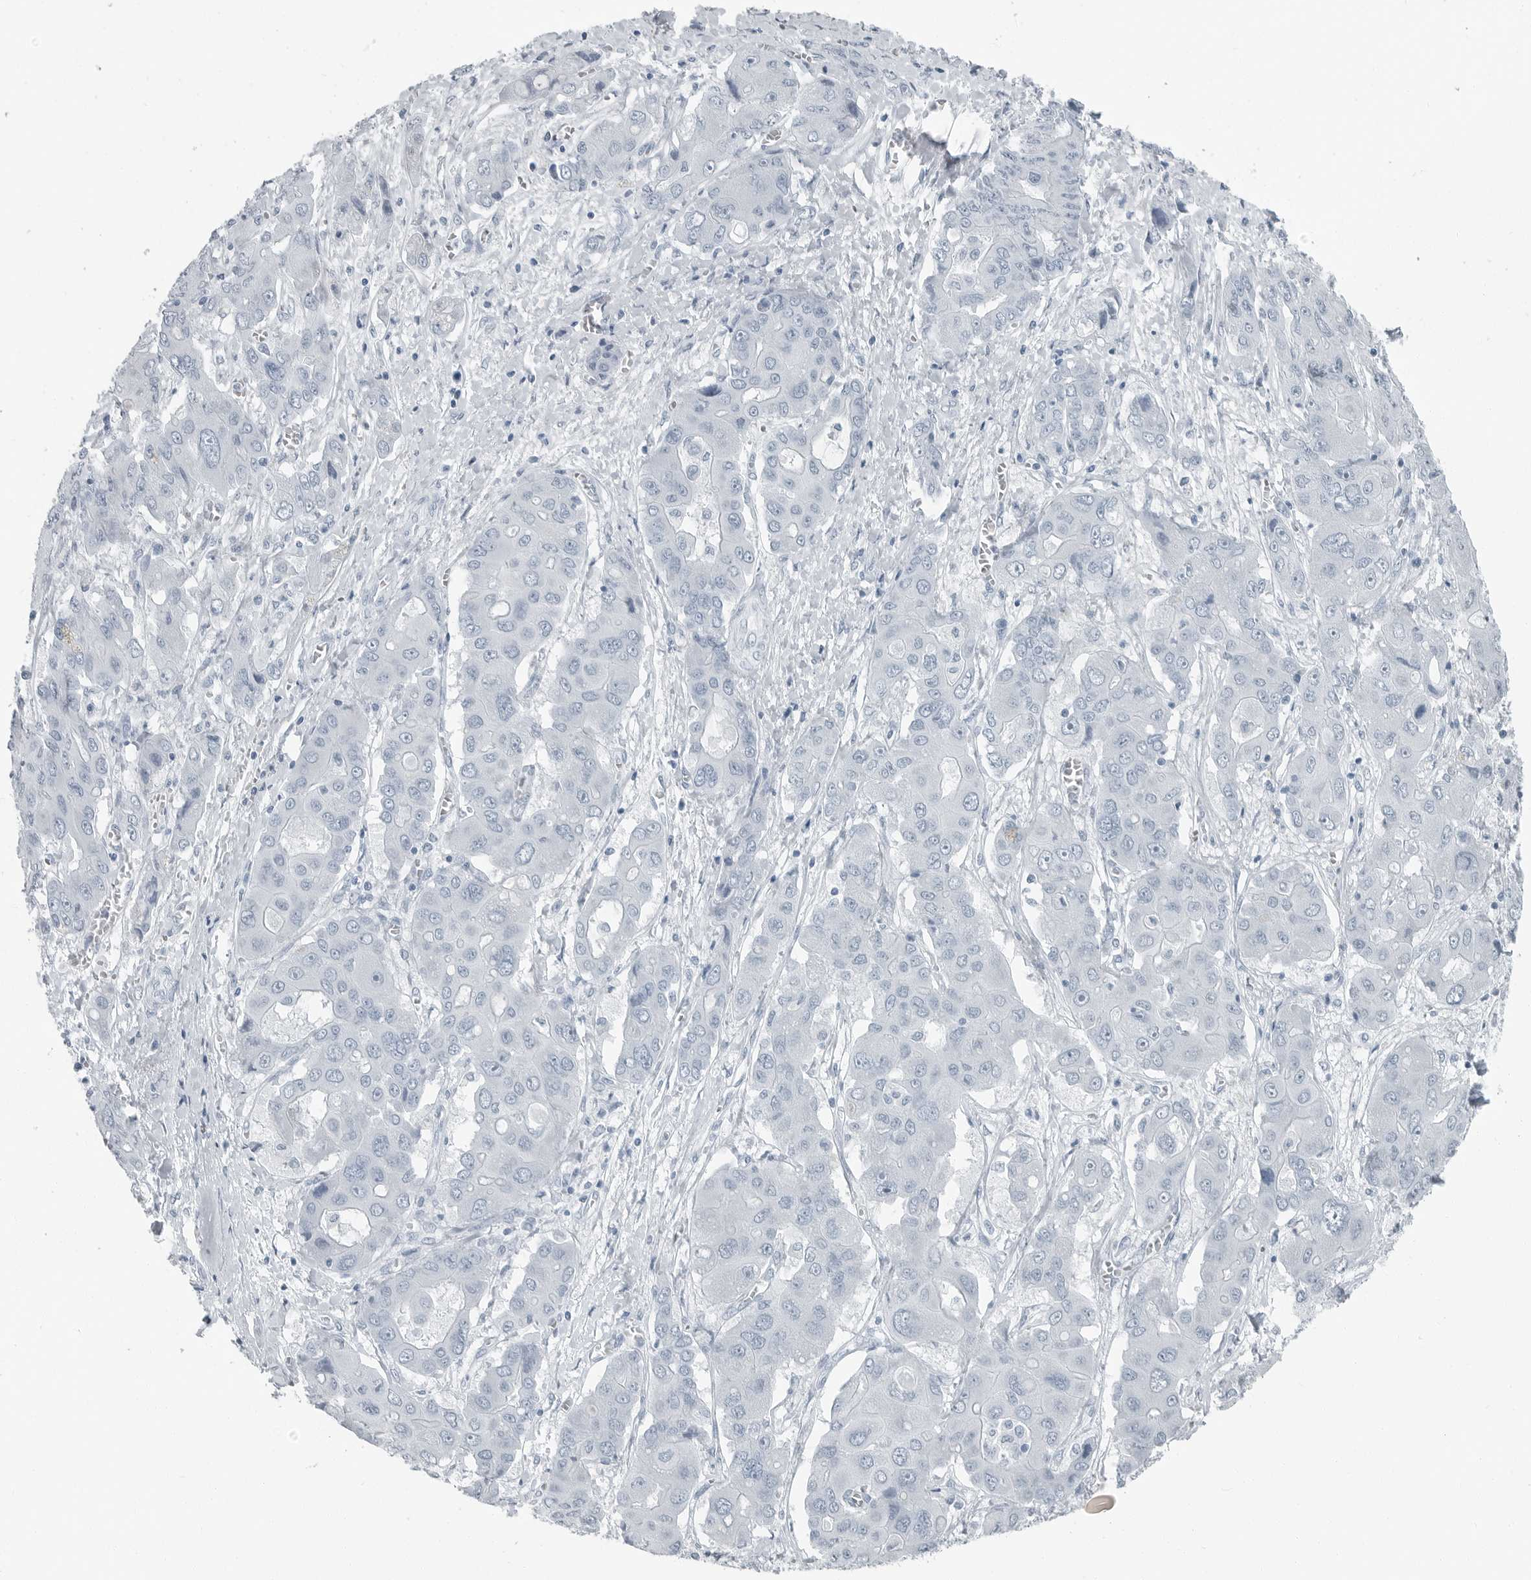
{"staining": {"intensity": "negative", "quantity": "none", "location": "none"}, "tissue": "liver cancer", "cell_type": "Tumor cells", "image_type": "cancer", "snomed": [{"axis": "morphology", "description": "Cholangiocarcinoma"}, {"axis": "topography", "description": "Liver"}], "caption": "Immunohistochemistry histopathology image of liver cancer stained for a protein (brown), which demonstrates no staining in tumor cells. The staining was performed using DAB (3,3'-diaminobenzidine) to visualize the protein expression in brown, while the nuclei were stained in blue with hematoxylin (Magnification: 20x).", "gene": "FABP6", "patient": {"sex": "male", "age": 67}}